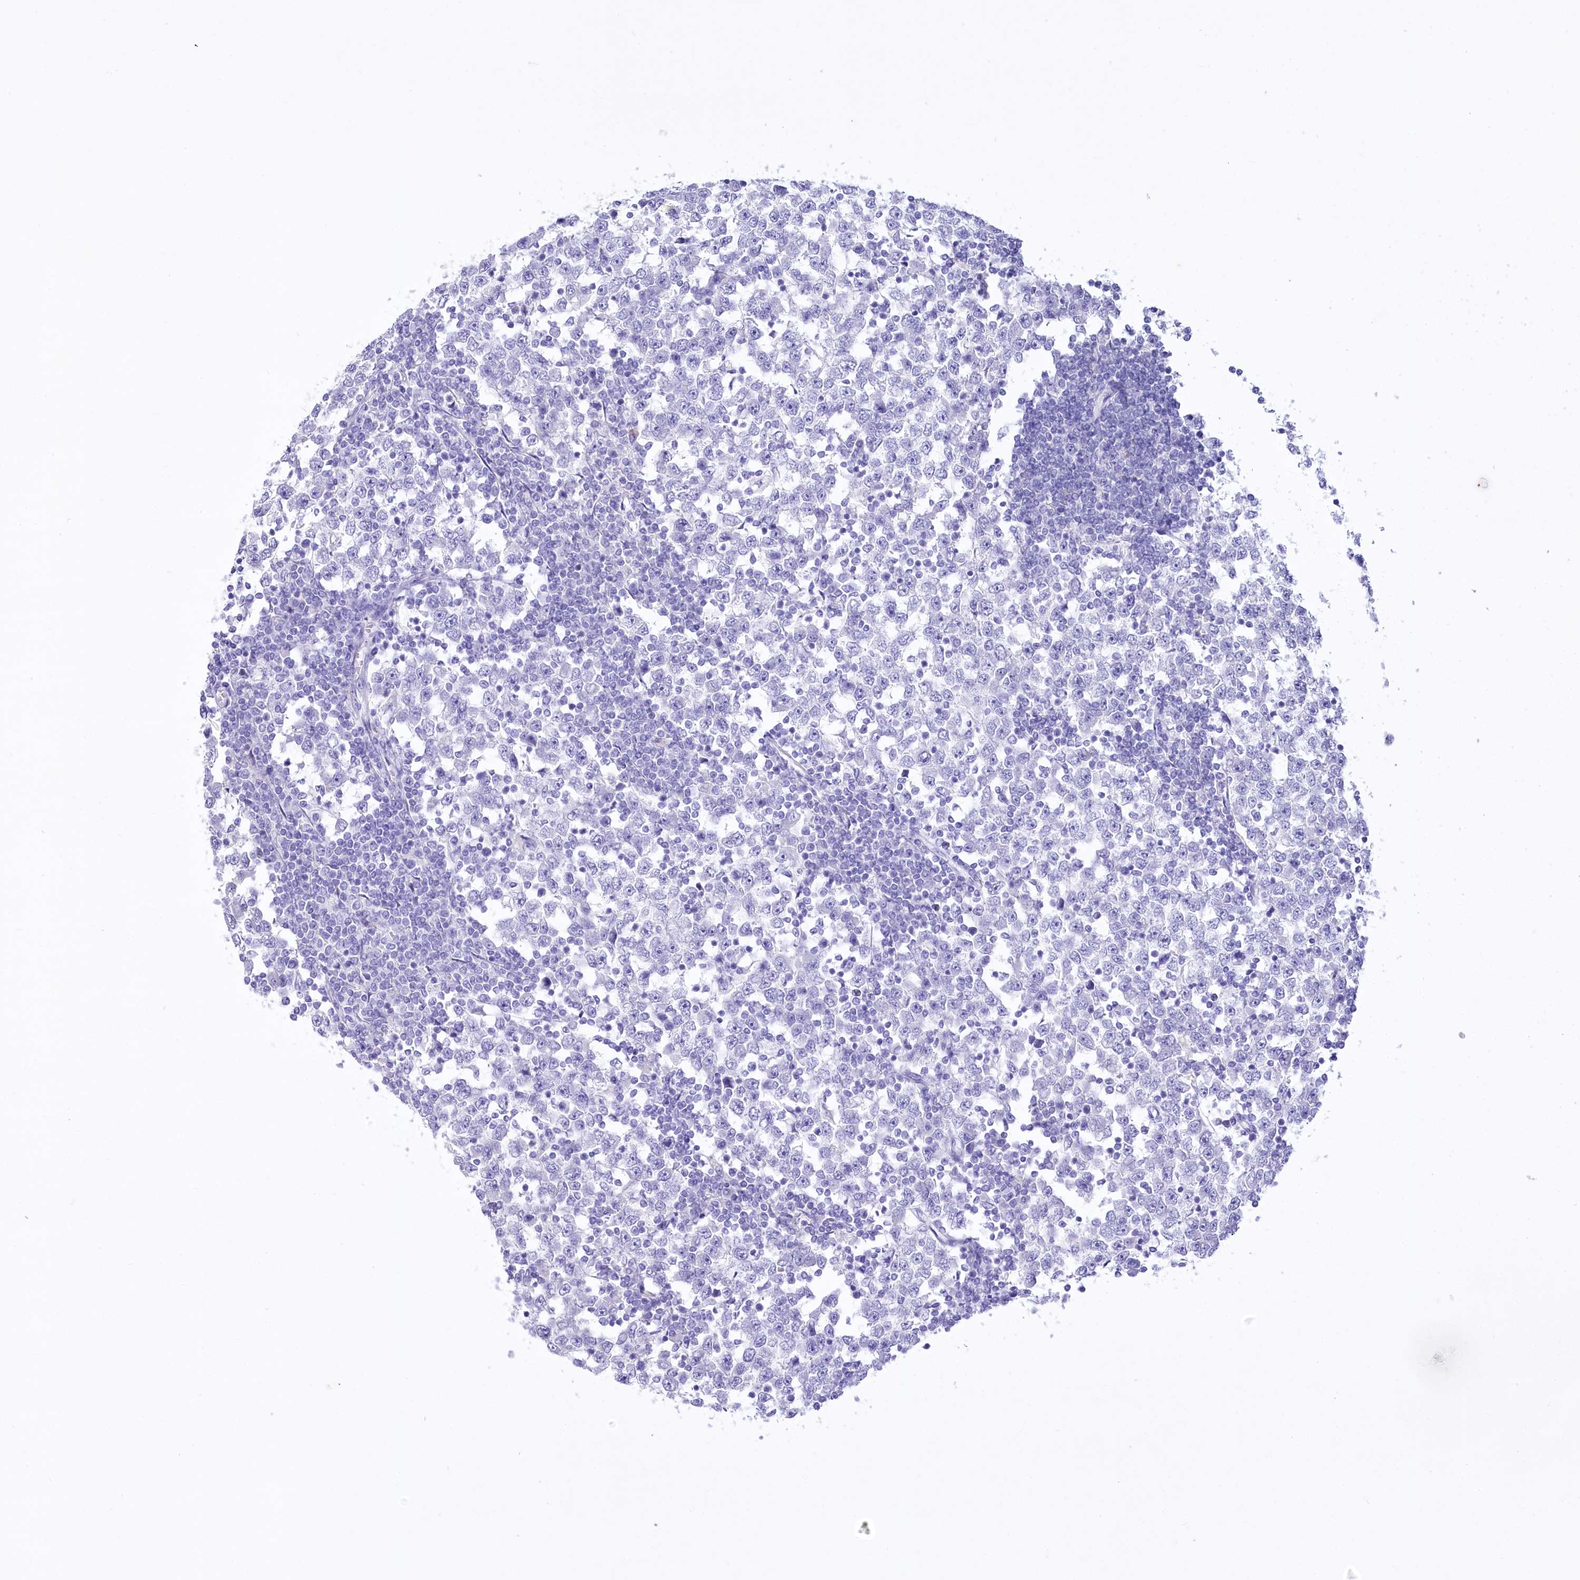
{"staining": {"intensity": "negative", "quantity": "none", "location": "none"}, "tissue": "testis cancer", "cell_type": "Tumor cells", "image_type": "cancer", "snomed": [{"axis": "morphology", "description": "Seminoma, NOS"}, {"axis": "topography", "description": "Testis"}], "caption": "Immunohistochemistry image of neoplastic tissue: human testis seminoma stained with DAB reveals no significant protein positivity in tumor cells. (Stains: DAB (3,3'-diaminobenzidine) immunohistochemistry with hematoxylin counter stain, Microscopy: brightfield microscopy at high magnification).", "gene": "PBLD", "patient": {"sex": "male", "age": 65}}